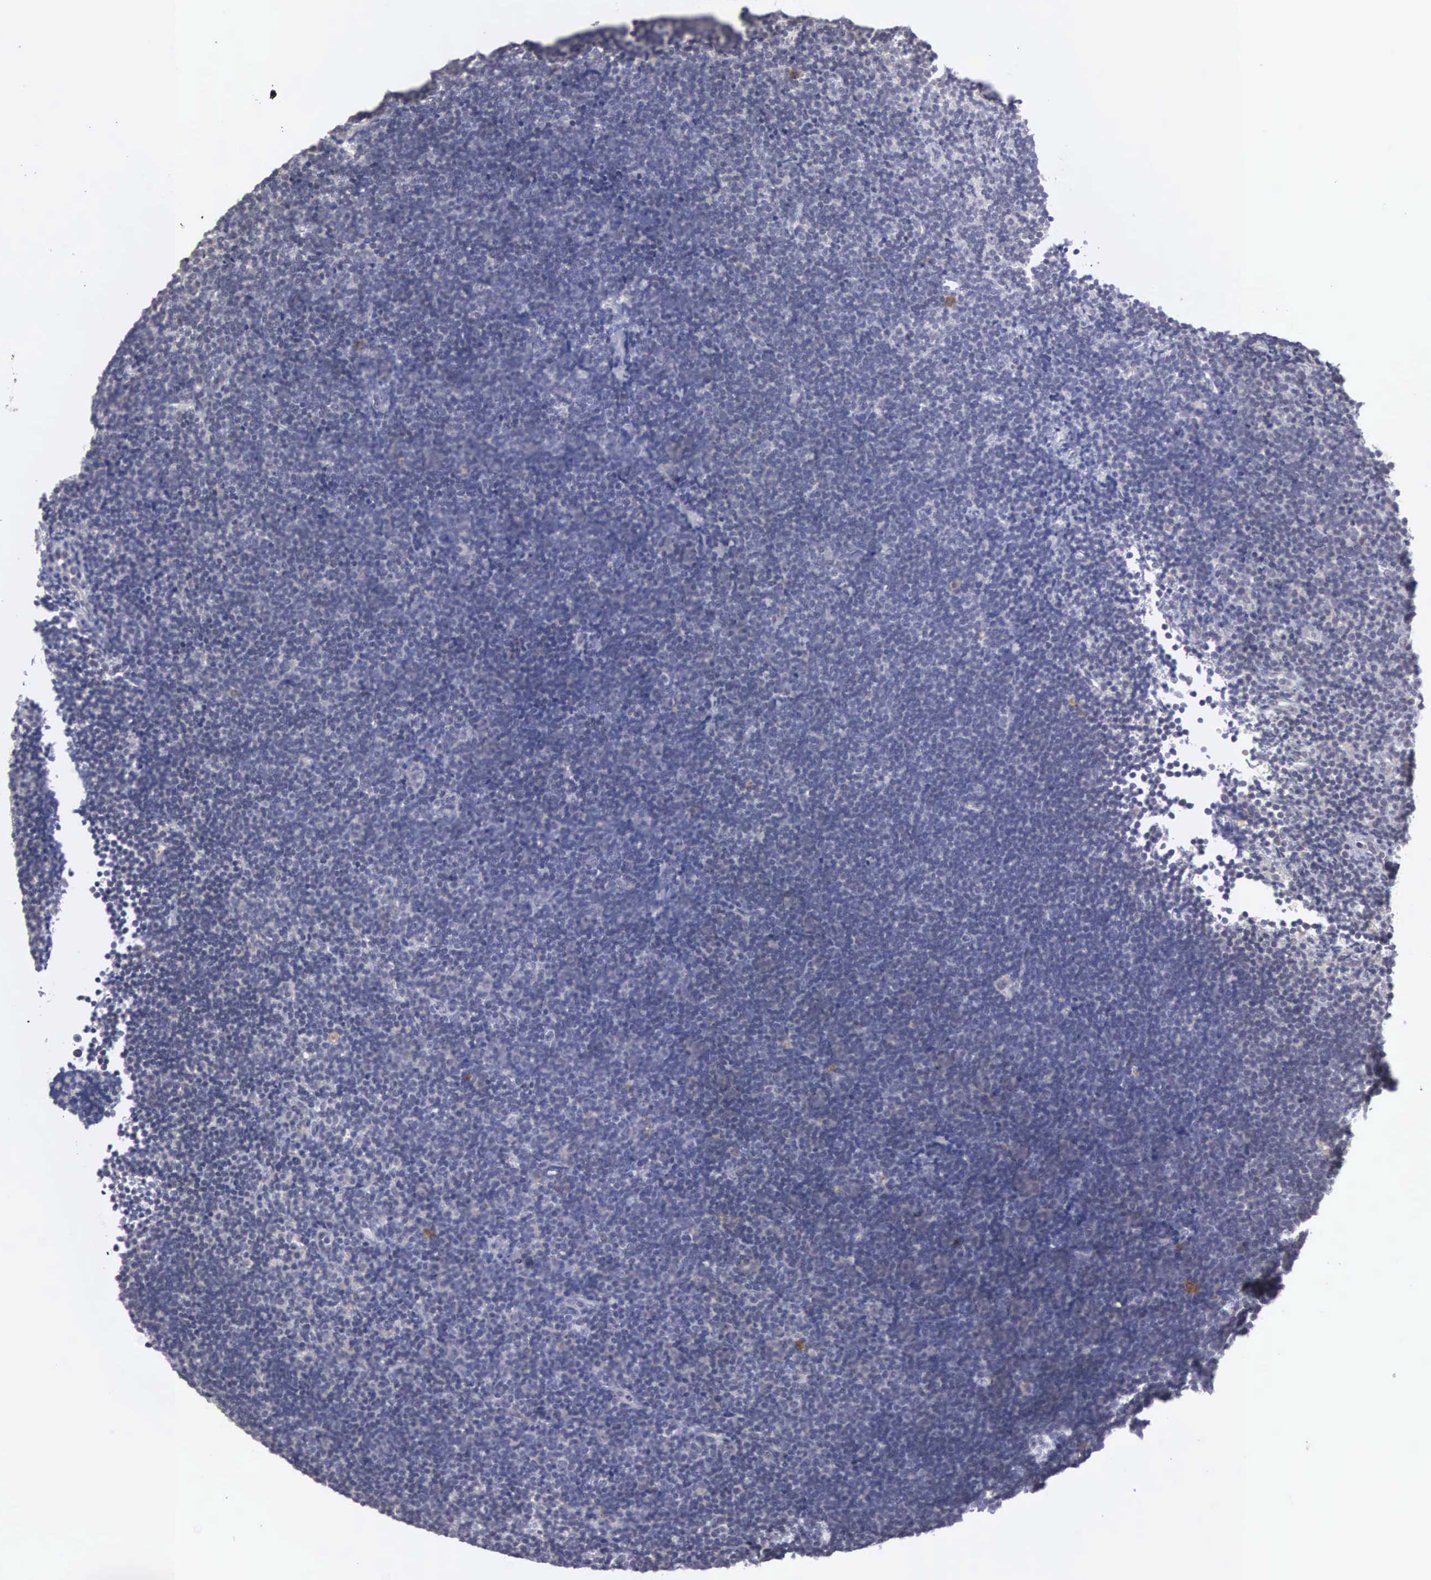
{"staining": {"intensity": "negative", "quantity": "none", "location": "none"}, "tissue": "lymphoma", "cell_type": "Tumor cells", "image_type": "cancer", "snomed": [{"axis": "morphology", "description": "Malignant lymphoma, non-Hodgkin's type, Low grade"}, {"axis": "topography", "description": "Lymph node"}], "caption": "A high-resolution photomicrograph shows IHC staining of lymphoma, which reveals no significant staining in tumor cells.", "gene": "AMN", "patient": {"sex": "female", "age": 51}}